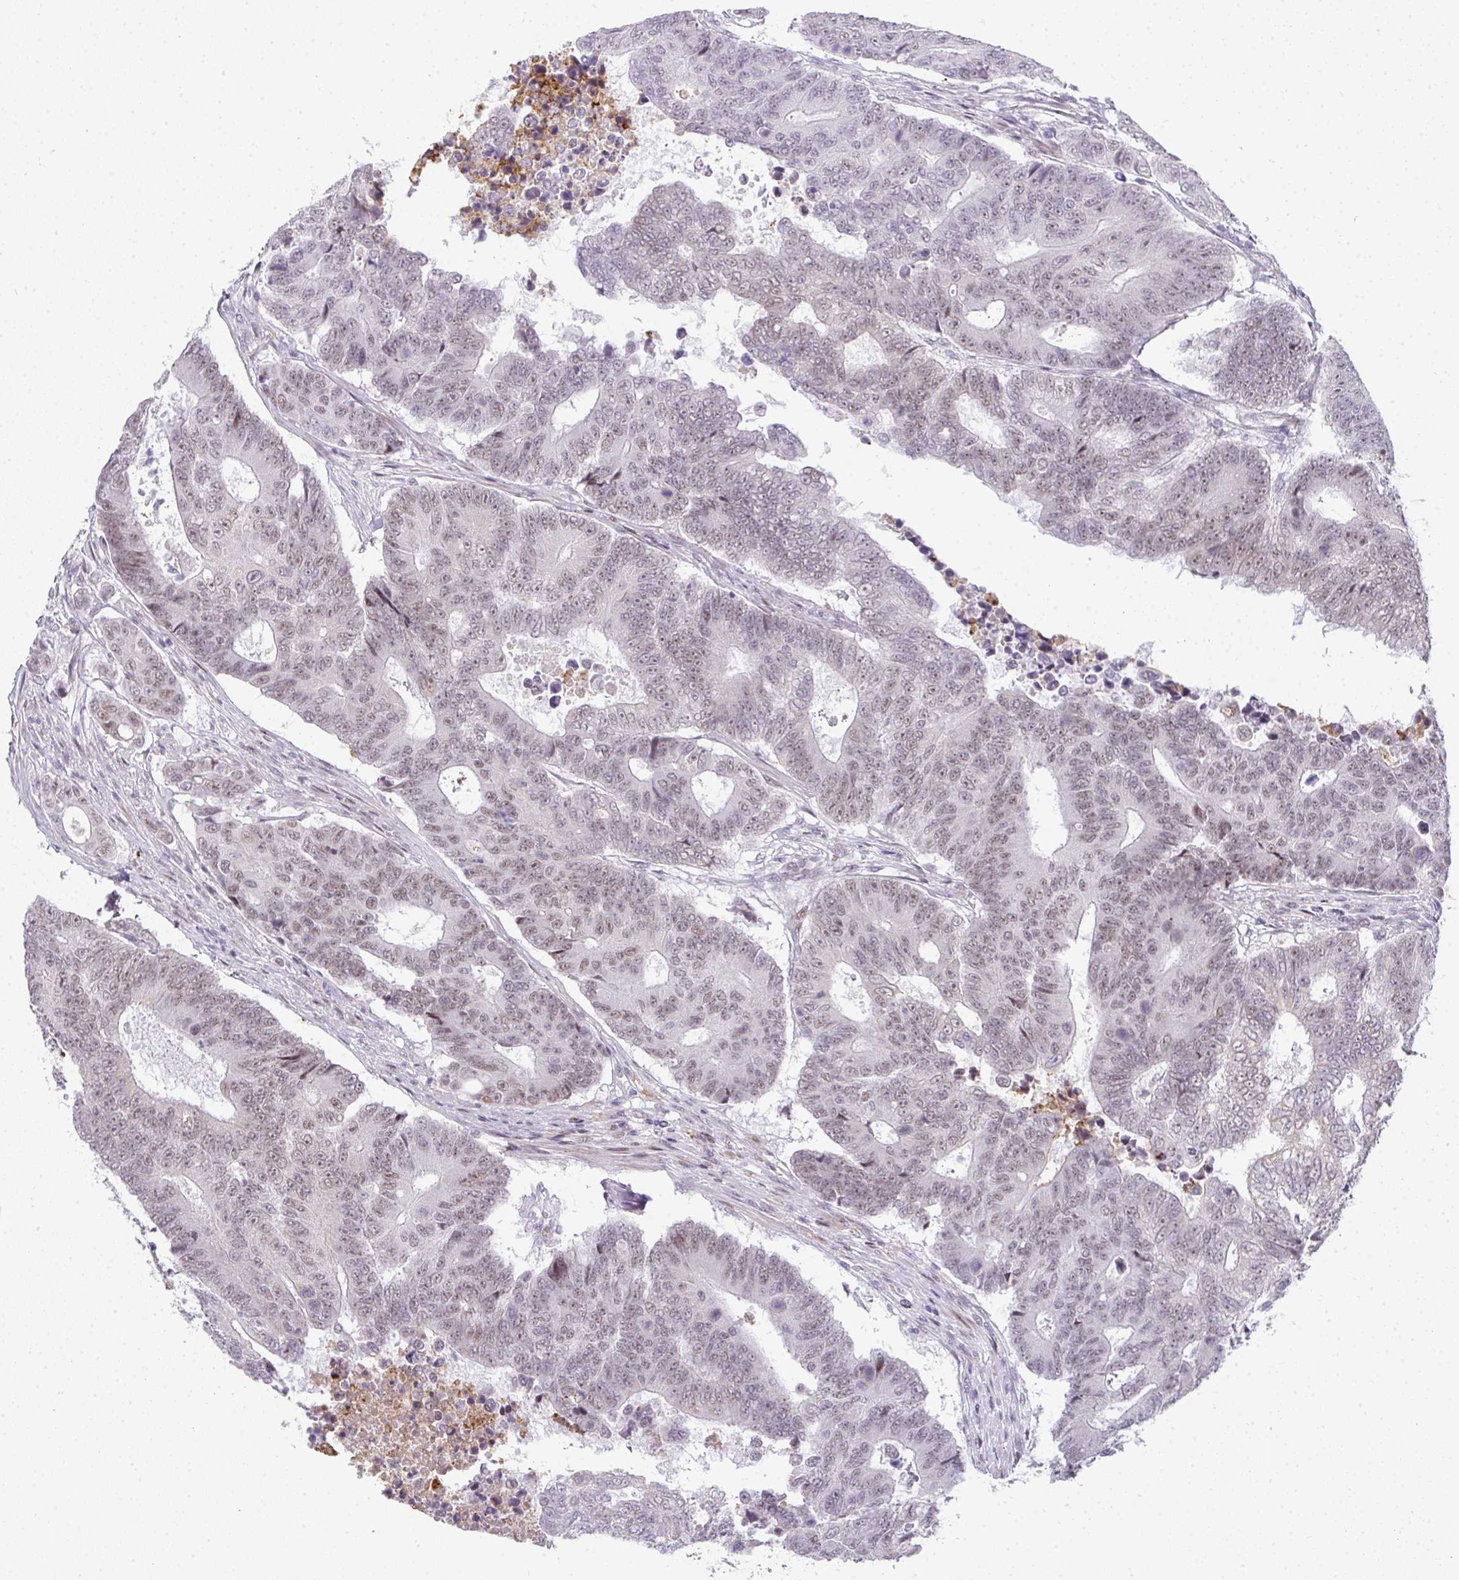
{"staining": {"intensity": "moderate", "quantity": "25%-75%", "location": "nuclear"}, "tissue": "colorectal cancer", "cell_type": "Tumor cells", "image_type": "cancer", "snomed": [{"axis": "morphology", "description": "Adenocarcinoma, NOS"}, {"axis": "topography", "description": "Colon"}], "caption": "Immunohistochemistry (IHC) histopathology image of human colorectal cancer stained for a protein (brown), which demonstrates medium levels of moderate nuclear positivity in approximately 25%-75% of tumor cells.", "gene": "TNMD", "patient": {"sex": "female", "age": 48}}